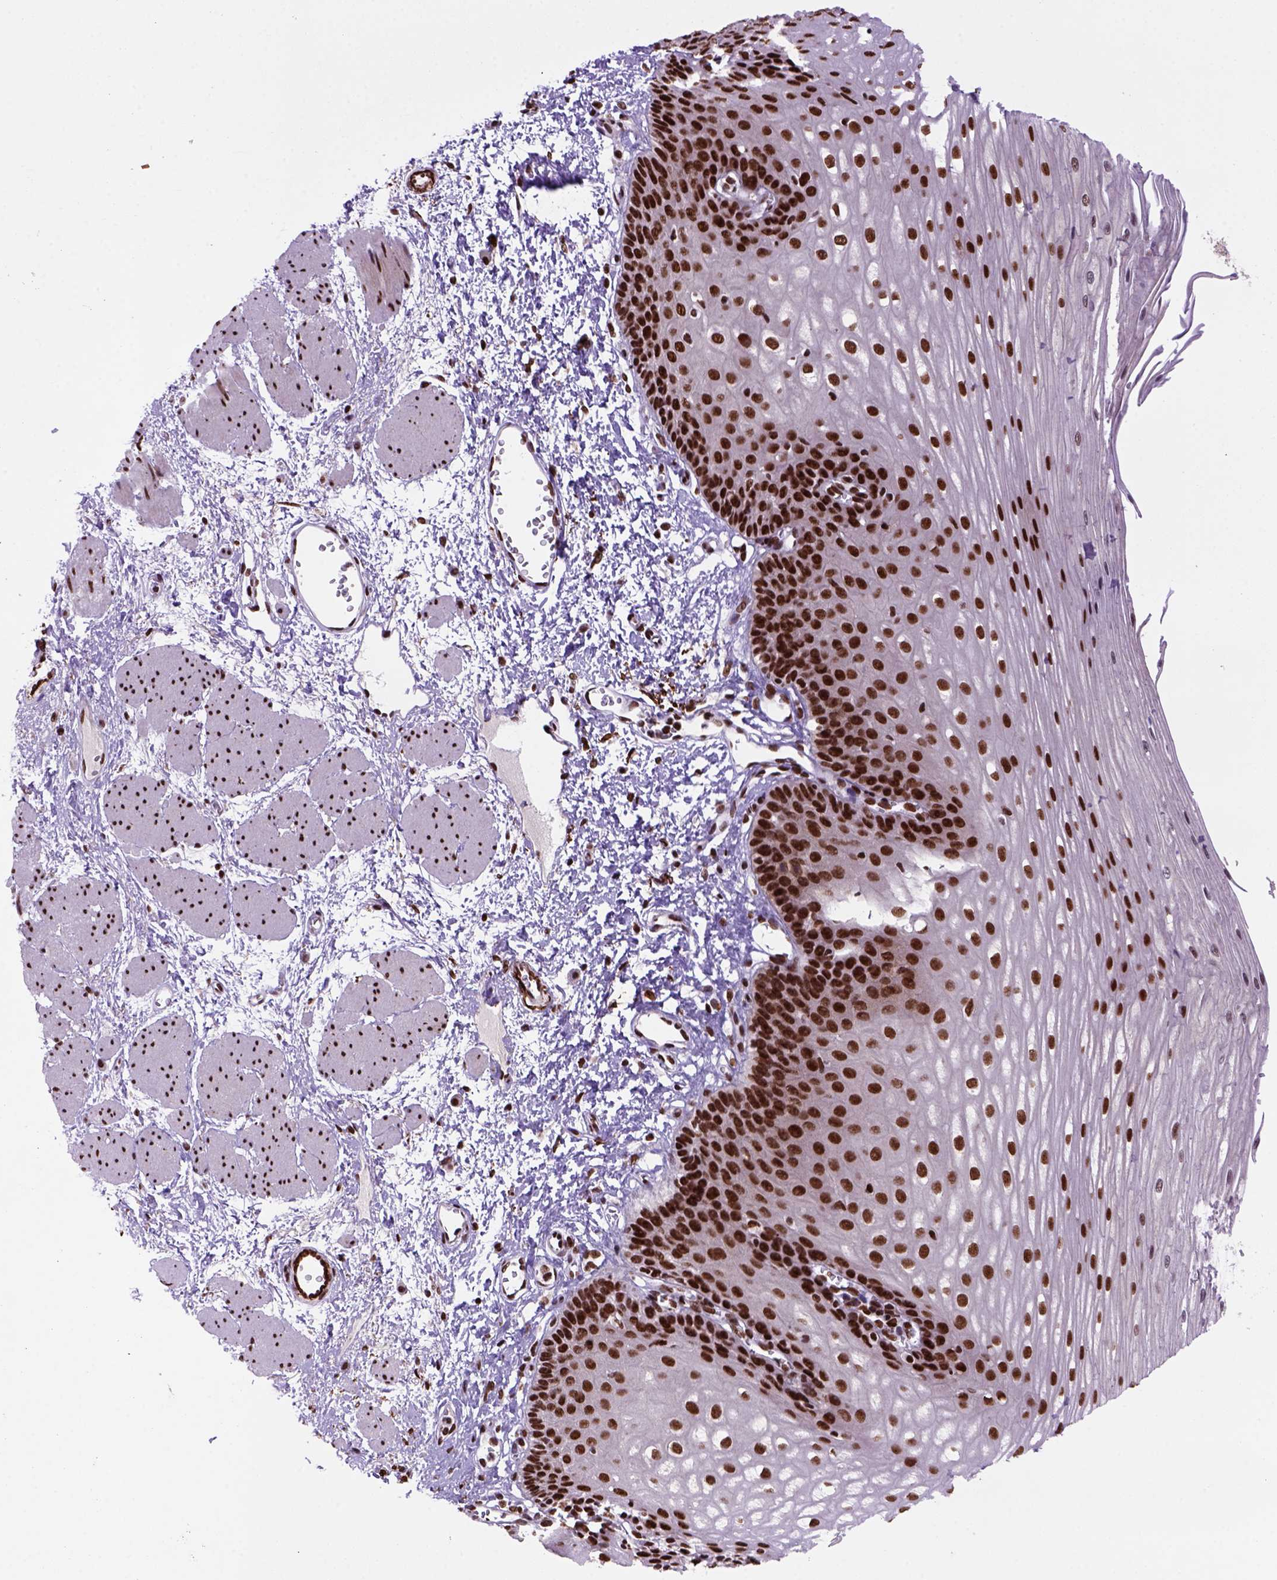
{"staining": {"intensity": "strong", "quantity": ">75%", "location": "nuclear"}, "tissue": "esophagus", "cell_type": "Squamous epithelial cells", "image_type": "normal", "snomed": [{"axis": "morphology", "description": "Normal tissue, NOS"}, {"axis": "topography", "description": "Esophagus"}], "caption": "Benign esophagus was stained to show a protein in brown. There is high levels of strong nuclear staining in about >75% of squamous epithelial cells.", "gene": "NSMCE2", "patient": {"sex": "male", "age": 62}}